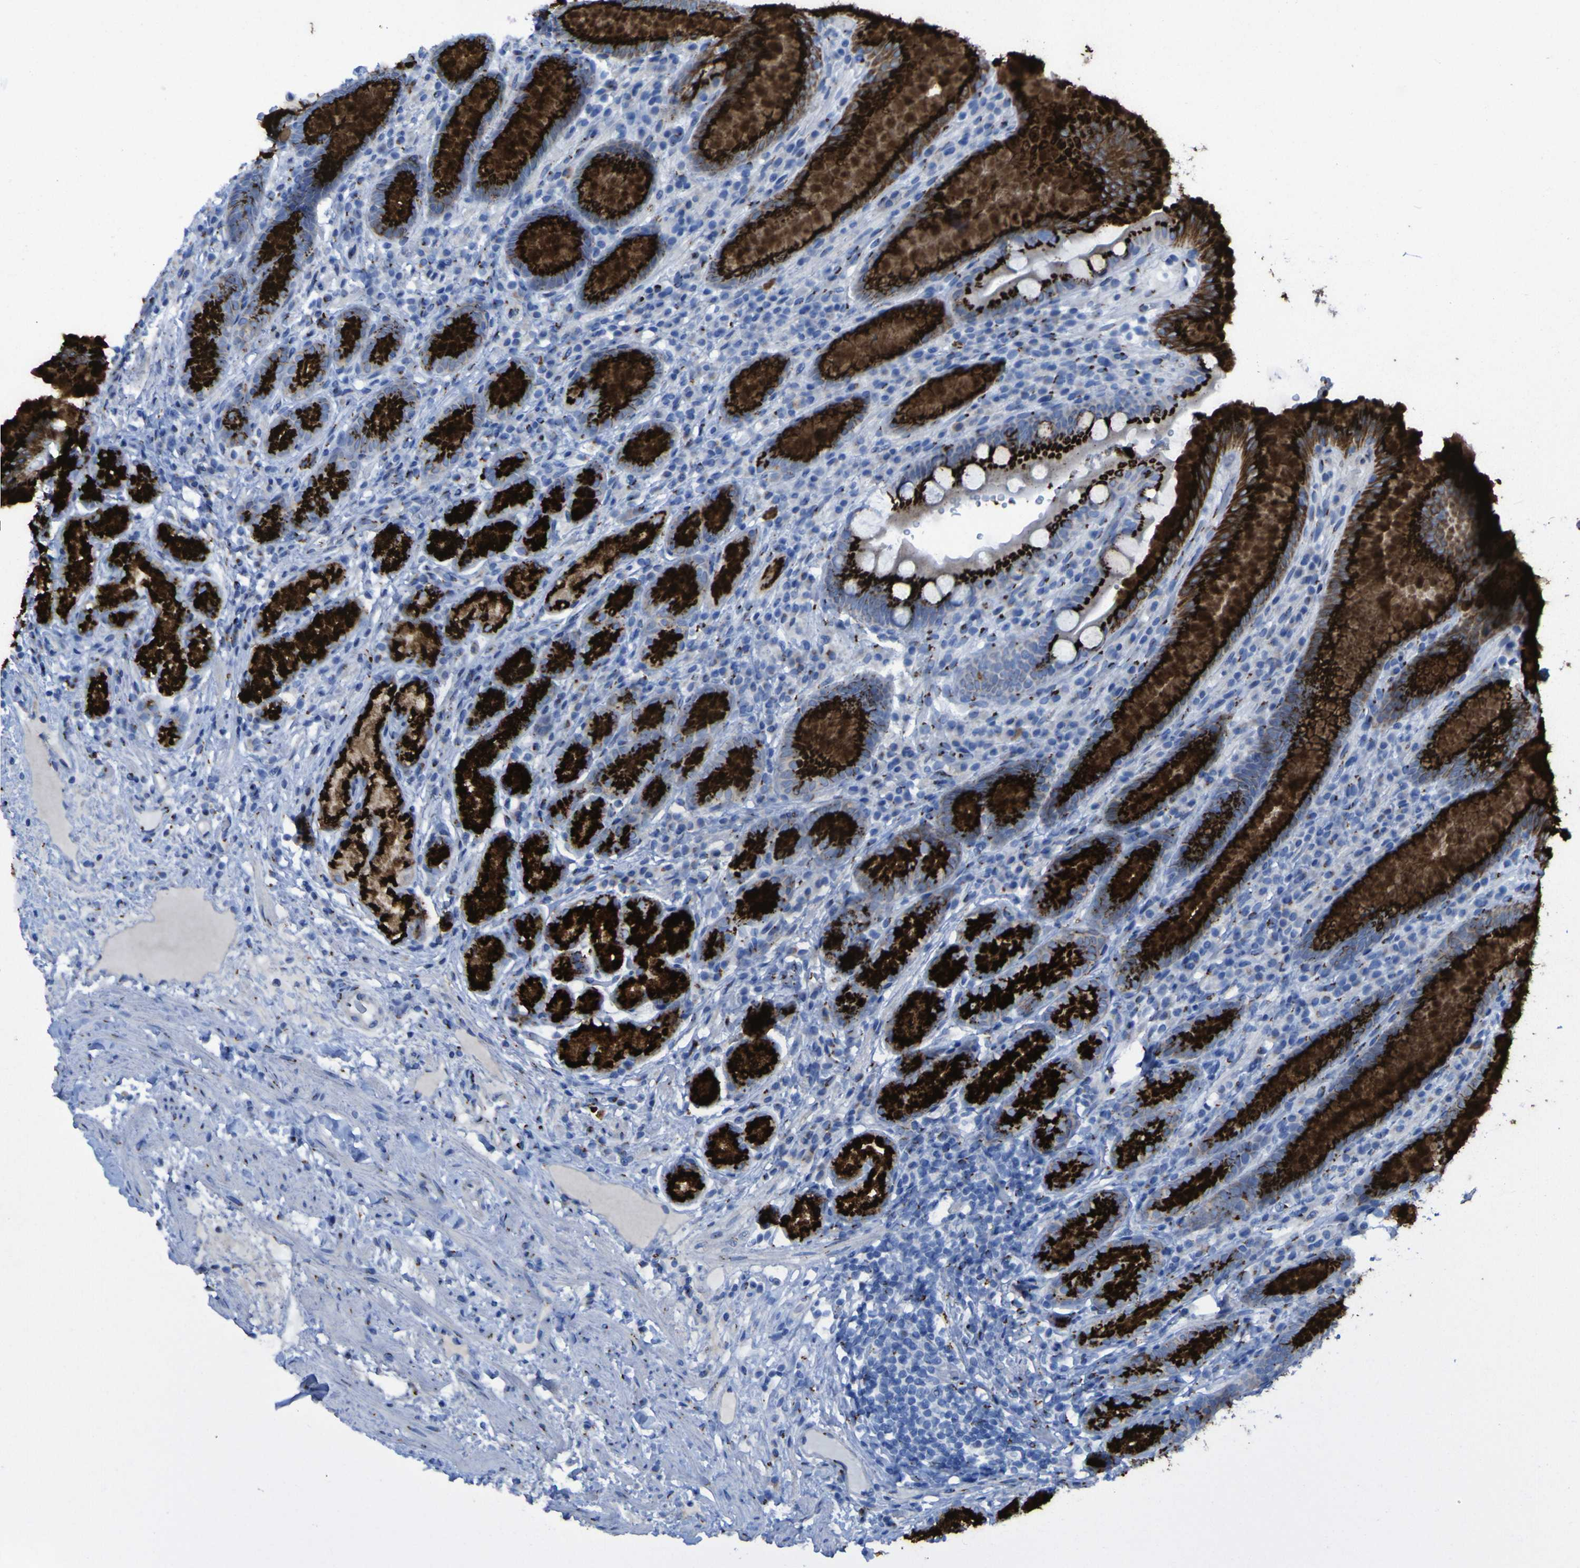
{"staining": {"intensity": "strong", "quantity": ">75%", "location": "cytoplasmic/membranous"}, "tissue": "stomach", "cell_type": "Glandular cells", "image_type": "normal", "snomed": [{"axis": "morphology", "description": "Normal tissue, NOS"}, {"axis": "topography", "description": "Stomach, lower"}], "caption": "Glandular cells exhibit strong cytoplasmic/membranous expression in approximately >75% of cells in benign stomach. The staining was performed using DAB to visualize the protein expression in brown, while the nuclei were stained in blue with hematoxylin (Magnification: 20x).", "gene": "GOLM1", "patient": {"sex": "male", "age": 52}}